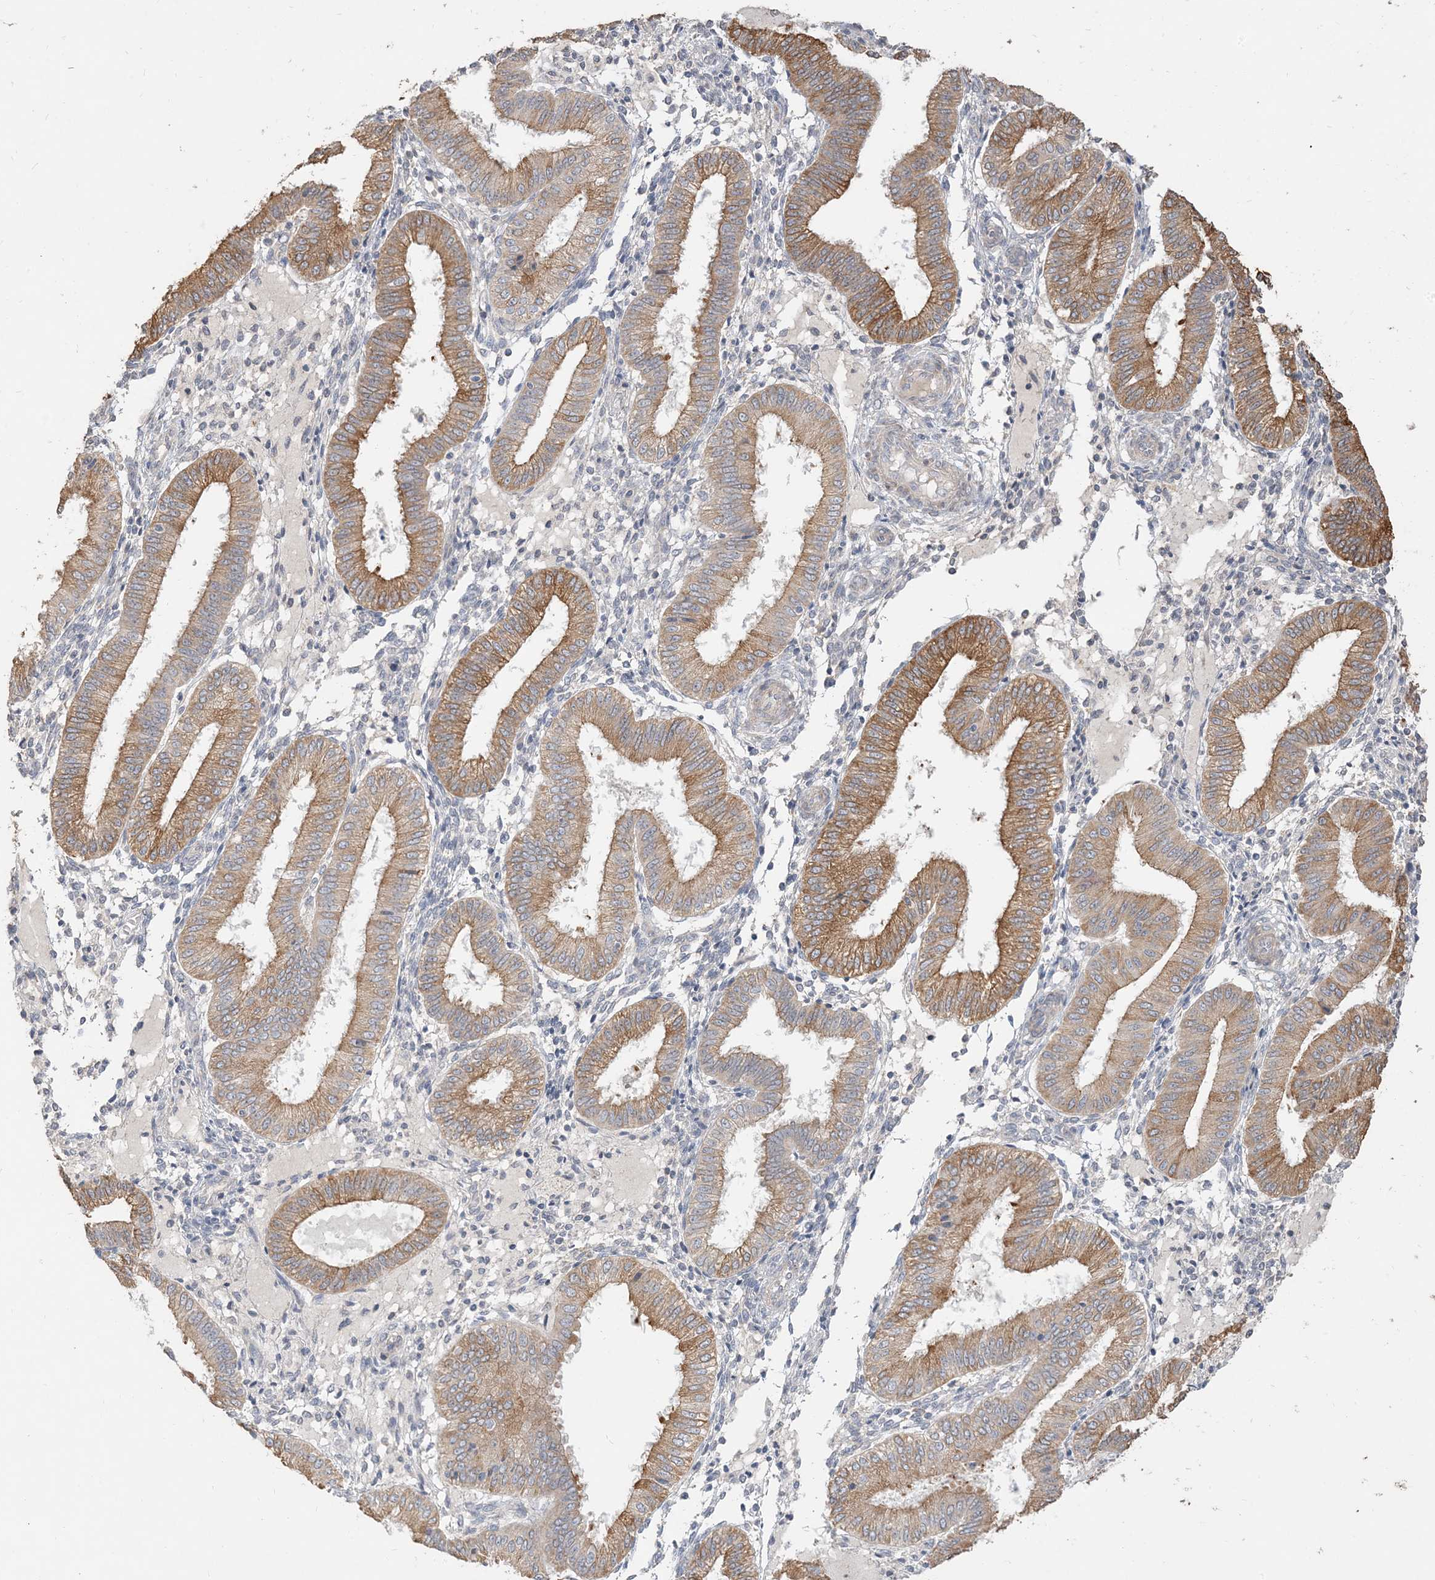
{"staining": {"intensity": "negative", "quantity": "none", "location": "none"}, "tissue": "endometrium", "cell_type": "Cells in endometrial stroma", "image_type": "normal", "snomed": [{"axis": "morphology", "description": "Normal tissue, NOS"}, {"axis": "topography", "description": "Endometrium"}], "caption": "An image of endometrium stained for a protein reveals no brown staining in cells in endometrial stroma.", "gene": "RNF175", "patient": {"sex": "female", "age": 39}}